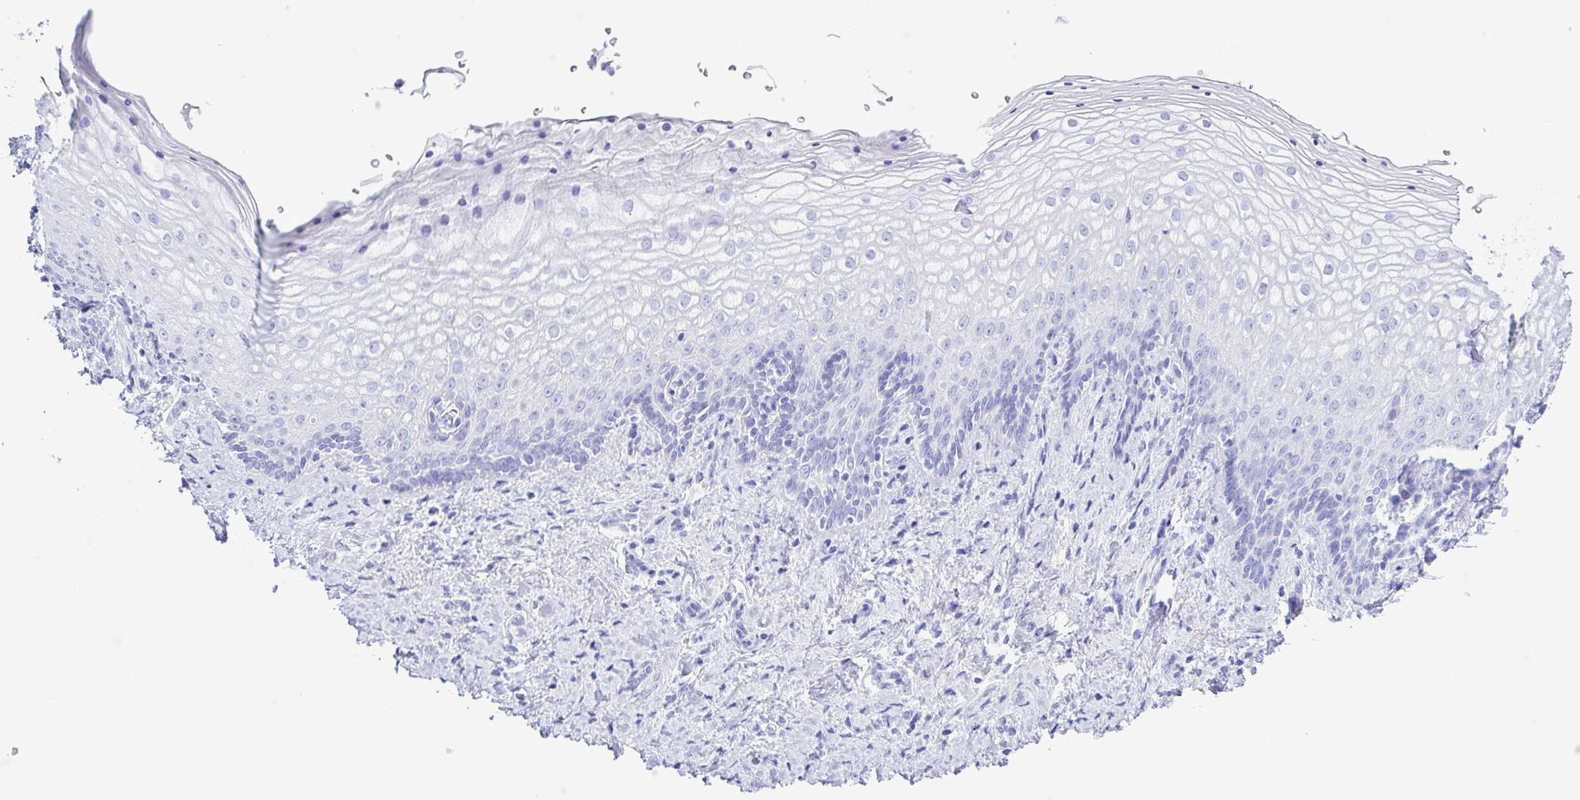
{"staining": {"intensity": "negative", "quantity": "none", "location": "none"}, "tissue": "vagina", "cell_type": "Squamous epithelial cells", "image_type": "normal", "snomed": [{"axis": "morphology", "description": "Normal tissue, NOS"}, {"axis": "topography", "description": "Vagina"}], "caption": "A high-resolution photomicrograph shows immunohistochemistry (IHC) staining of unremarkable vagina, which shows no significant expression in squamous epithelial cells.", "gene": "ERP27", "patient": {"sex": "female", "age": 42}}